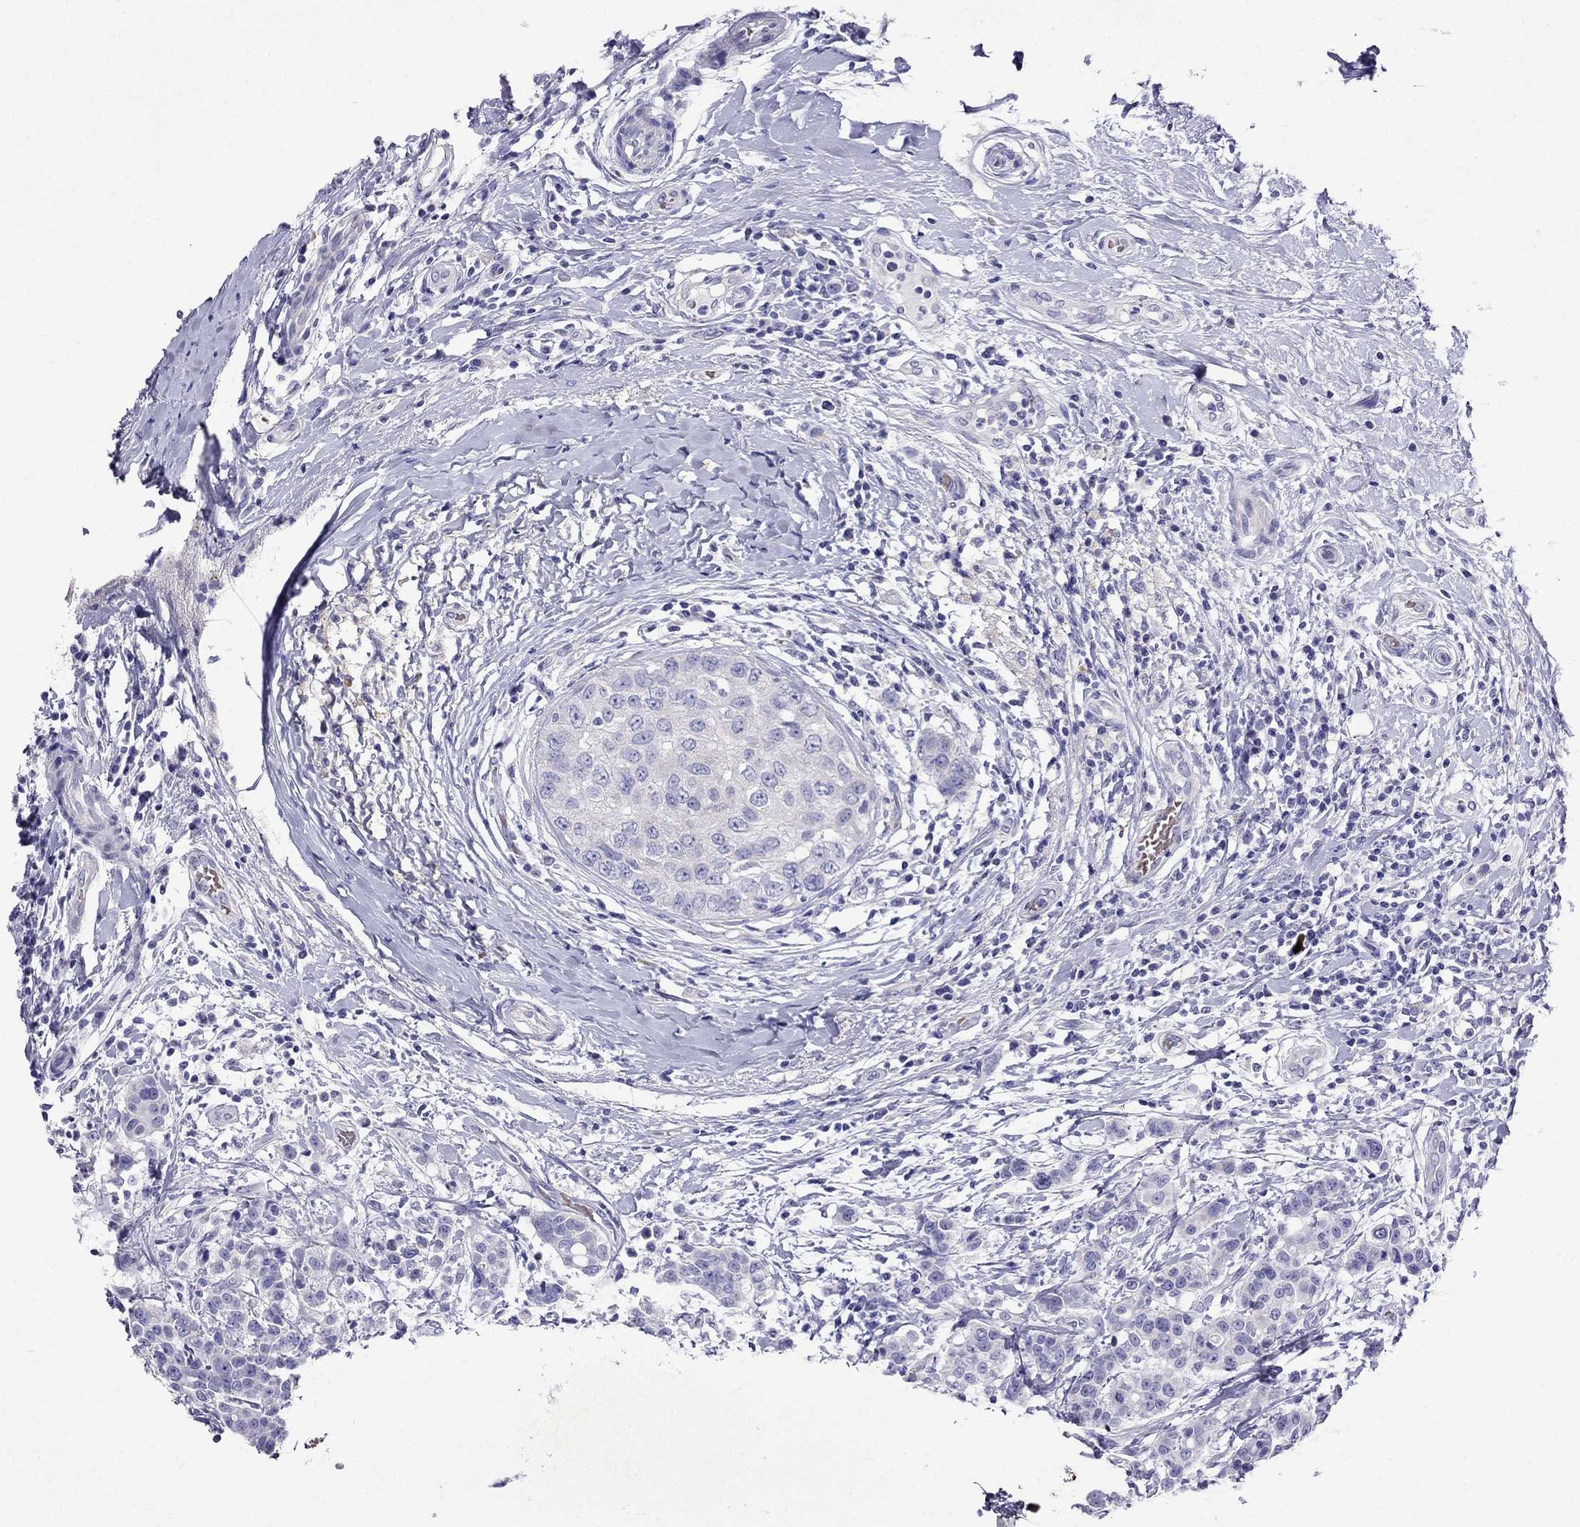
{"staining": {"intensity": "negative", "quantity": "none", "location": "none"}, "tissue": "breast cancer", "cell_type": "Tumor cells", "image_type": "cancer", "snomed": [{"axis": "morphology", "description": "Duct carcinoma"}, {"axis": "topography", "description": "Breast"}], "caption": "The photomicrograph displays no significant expression in tumor cells of breast cancer.", "gene": "TDRD1", "patient": {"sex": "female", "age": 27}}